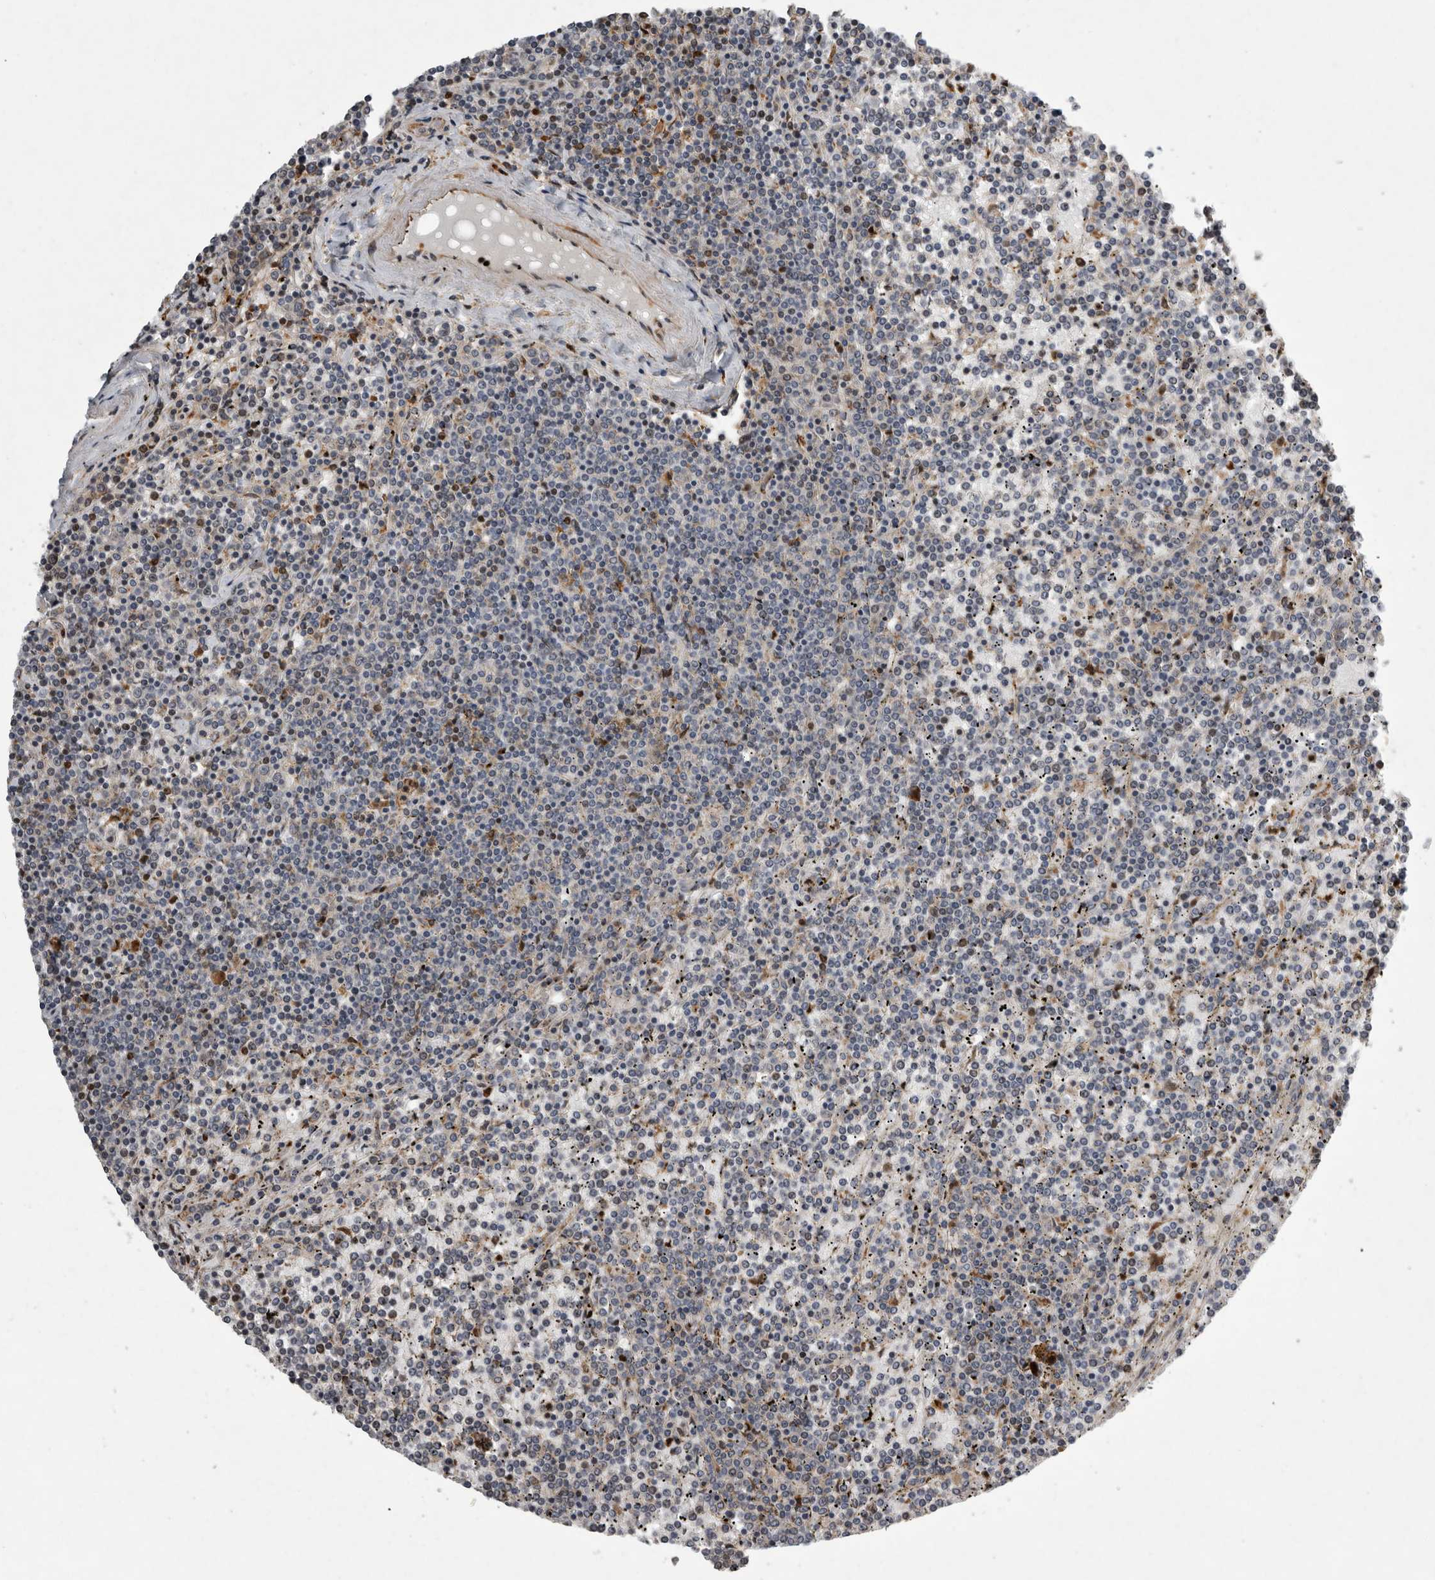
{"staining": {"intensity": "negative", "quantity": "none", "location": "none"}, "tissue": "lymphoma", "cell_type": "Tumor cells", "image_type": "cancer", "snomed": [{"axis": "morphology", "description": "Malignant lymphoma, non-Hodgkin's type, Low grade"}, {"axis": "topography", "description": "Spleen"}], "caption": "Tumor cells are negative for protein expression in human lymphoma.", "gene": "MPDZ", "patient": {"sex": "female", "age": 19}}